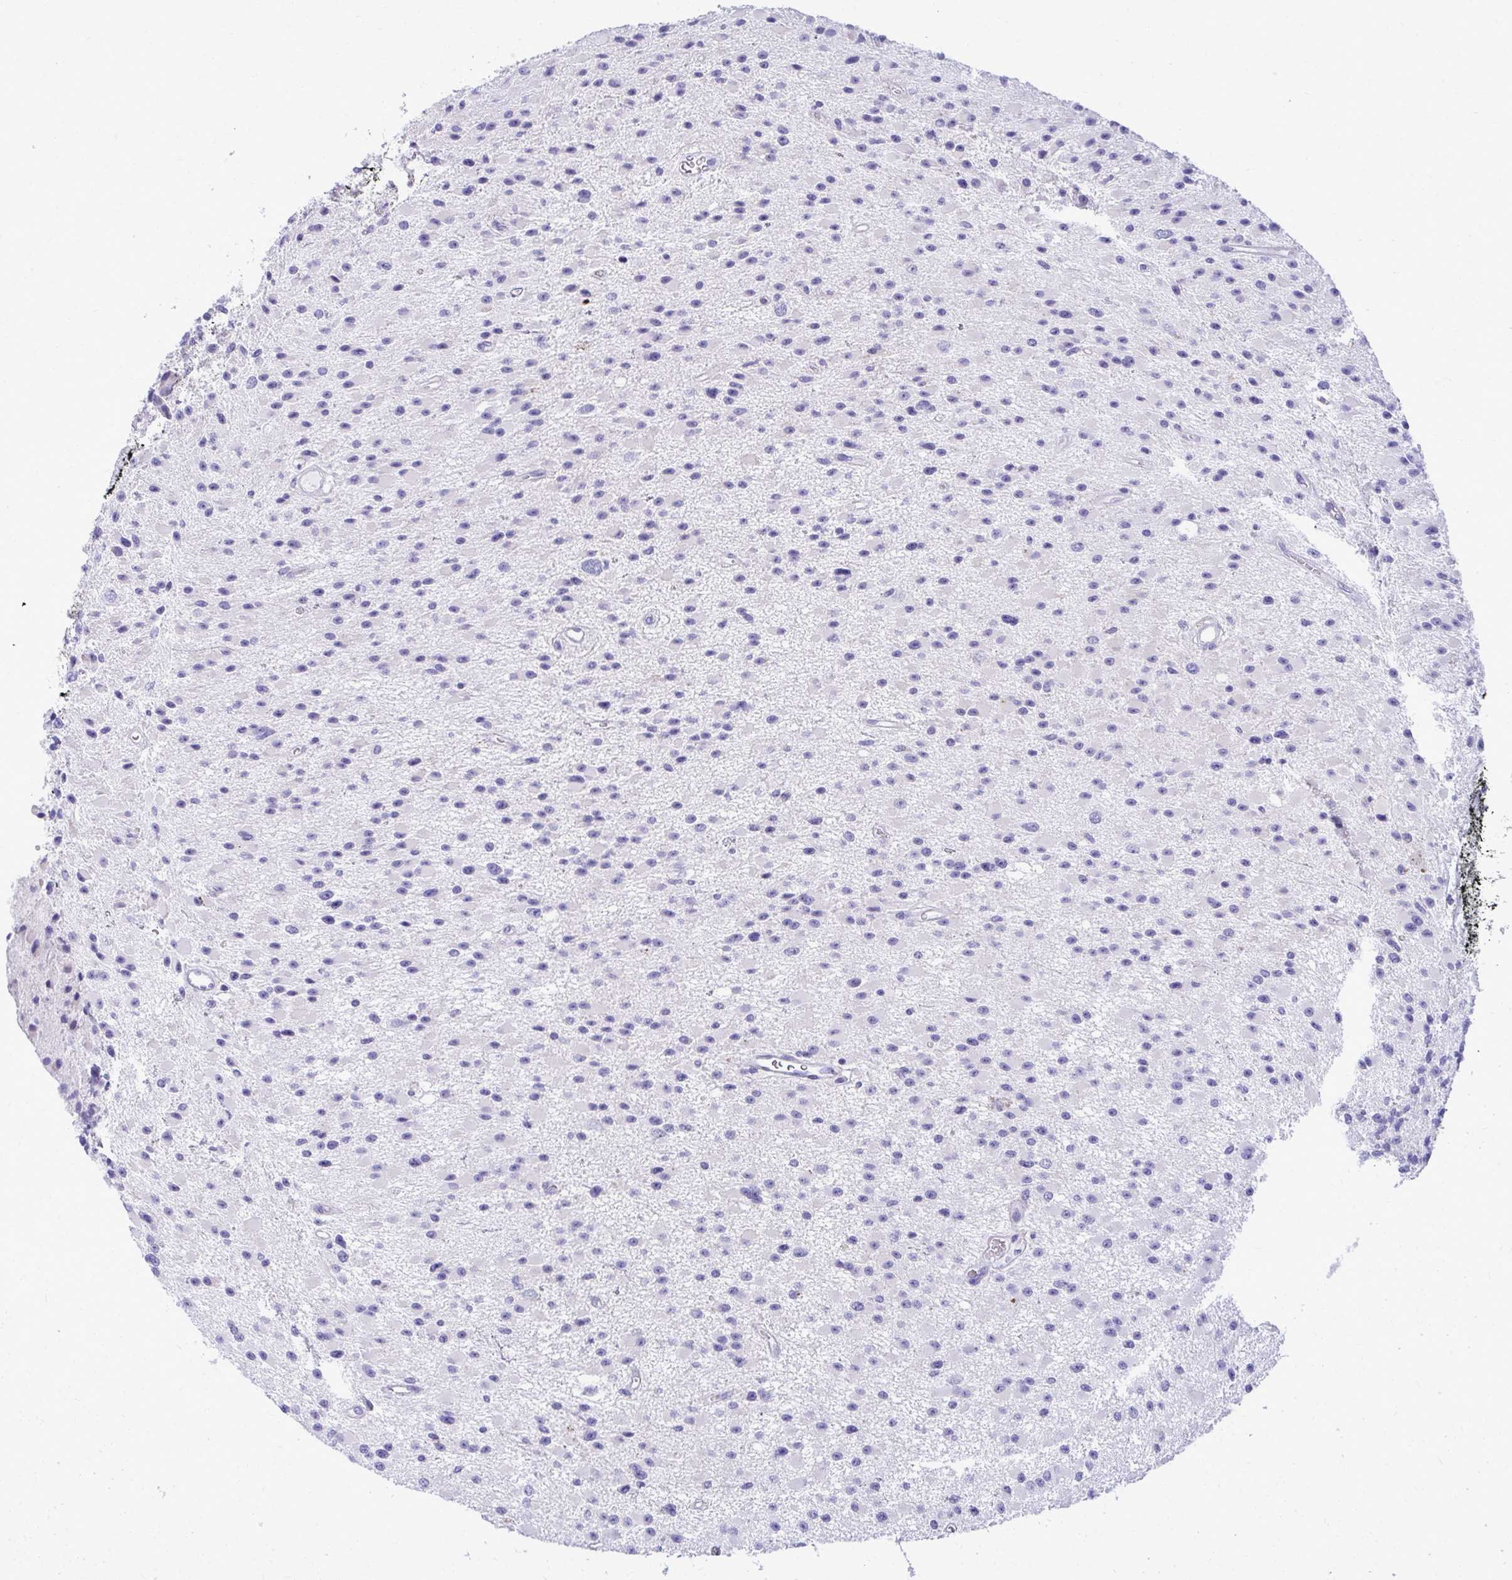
{"staining": {"intensity": "negative", "quantity": "none", "location": "none"}, "tissue": "glioma", "cell_type": "Tumor cells", "image_type": "cancer", "snomed": [{"axis": "morphology", "description": "Glioma, malignant, High grade"}, {"axis": "topography", "description": "Brain"}], "caption": "A histopathology image of human malignant glioma (high-grade) is negative for staining in tumor cells.", "gene": "AIG1", "patient": {"sex": "male", "age": 29}}